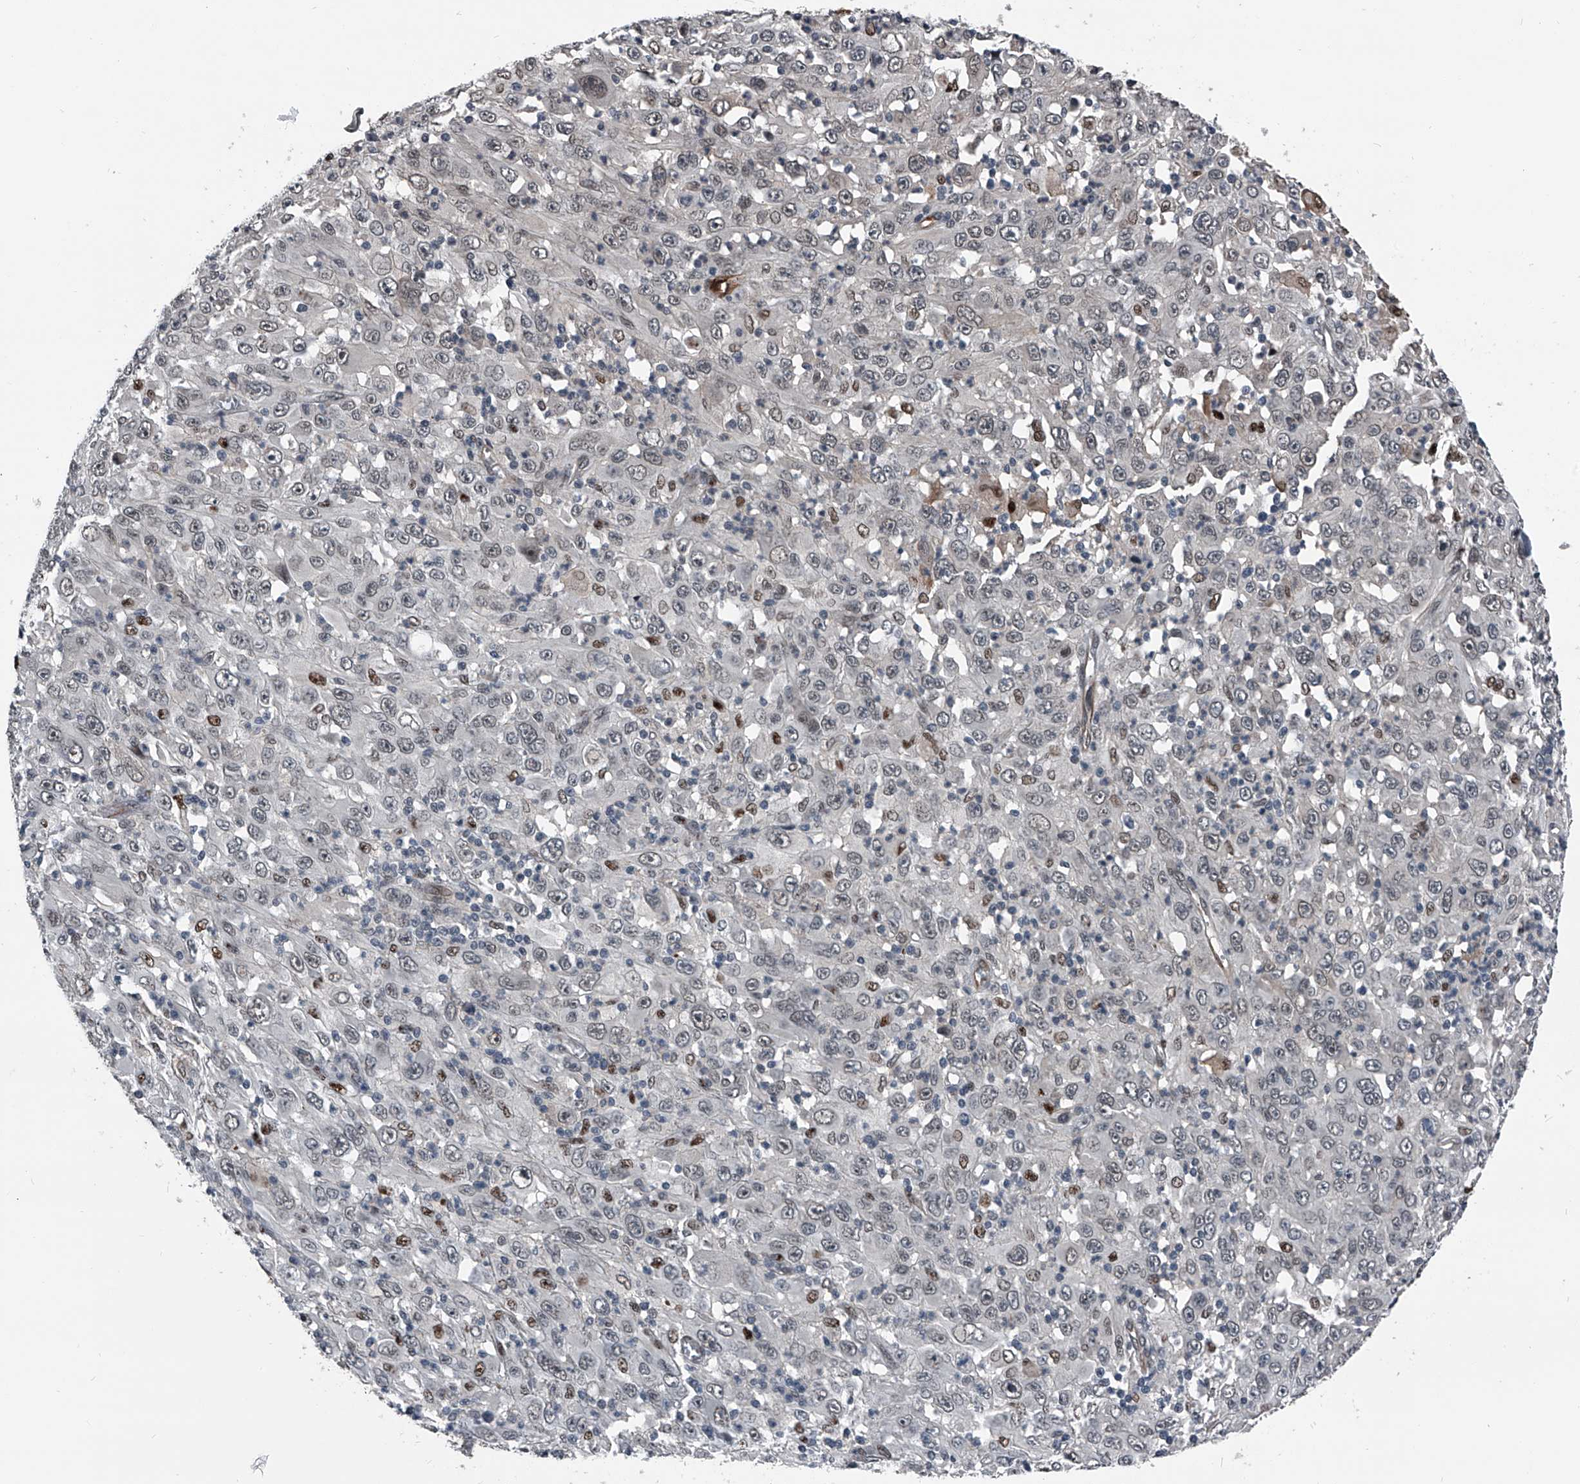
{"staining": {"intensity": "weak", "quantity": "<25%", "location": "nuclear"}, "tissue": "melanoma", "cell_type": "Tumor cells", "image_type": "cancer", "snomed": [{"axis": "morphology", "description": "Malignant melanoma, Metastatic site"}, {"axis": "topography", "description": "Skin"}], "caption": "Melanoma stained for a protein using IHC shows no staining tumor cells.", "gene": "MEN1", "patient": {"sex": "female", "age": 56}}